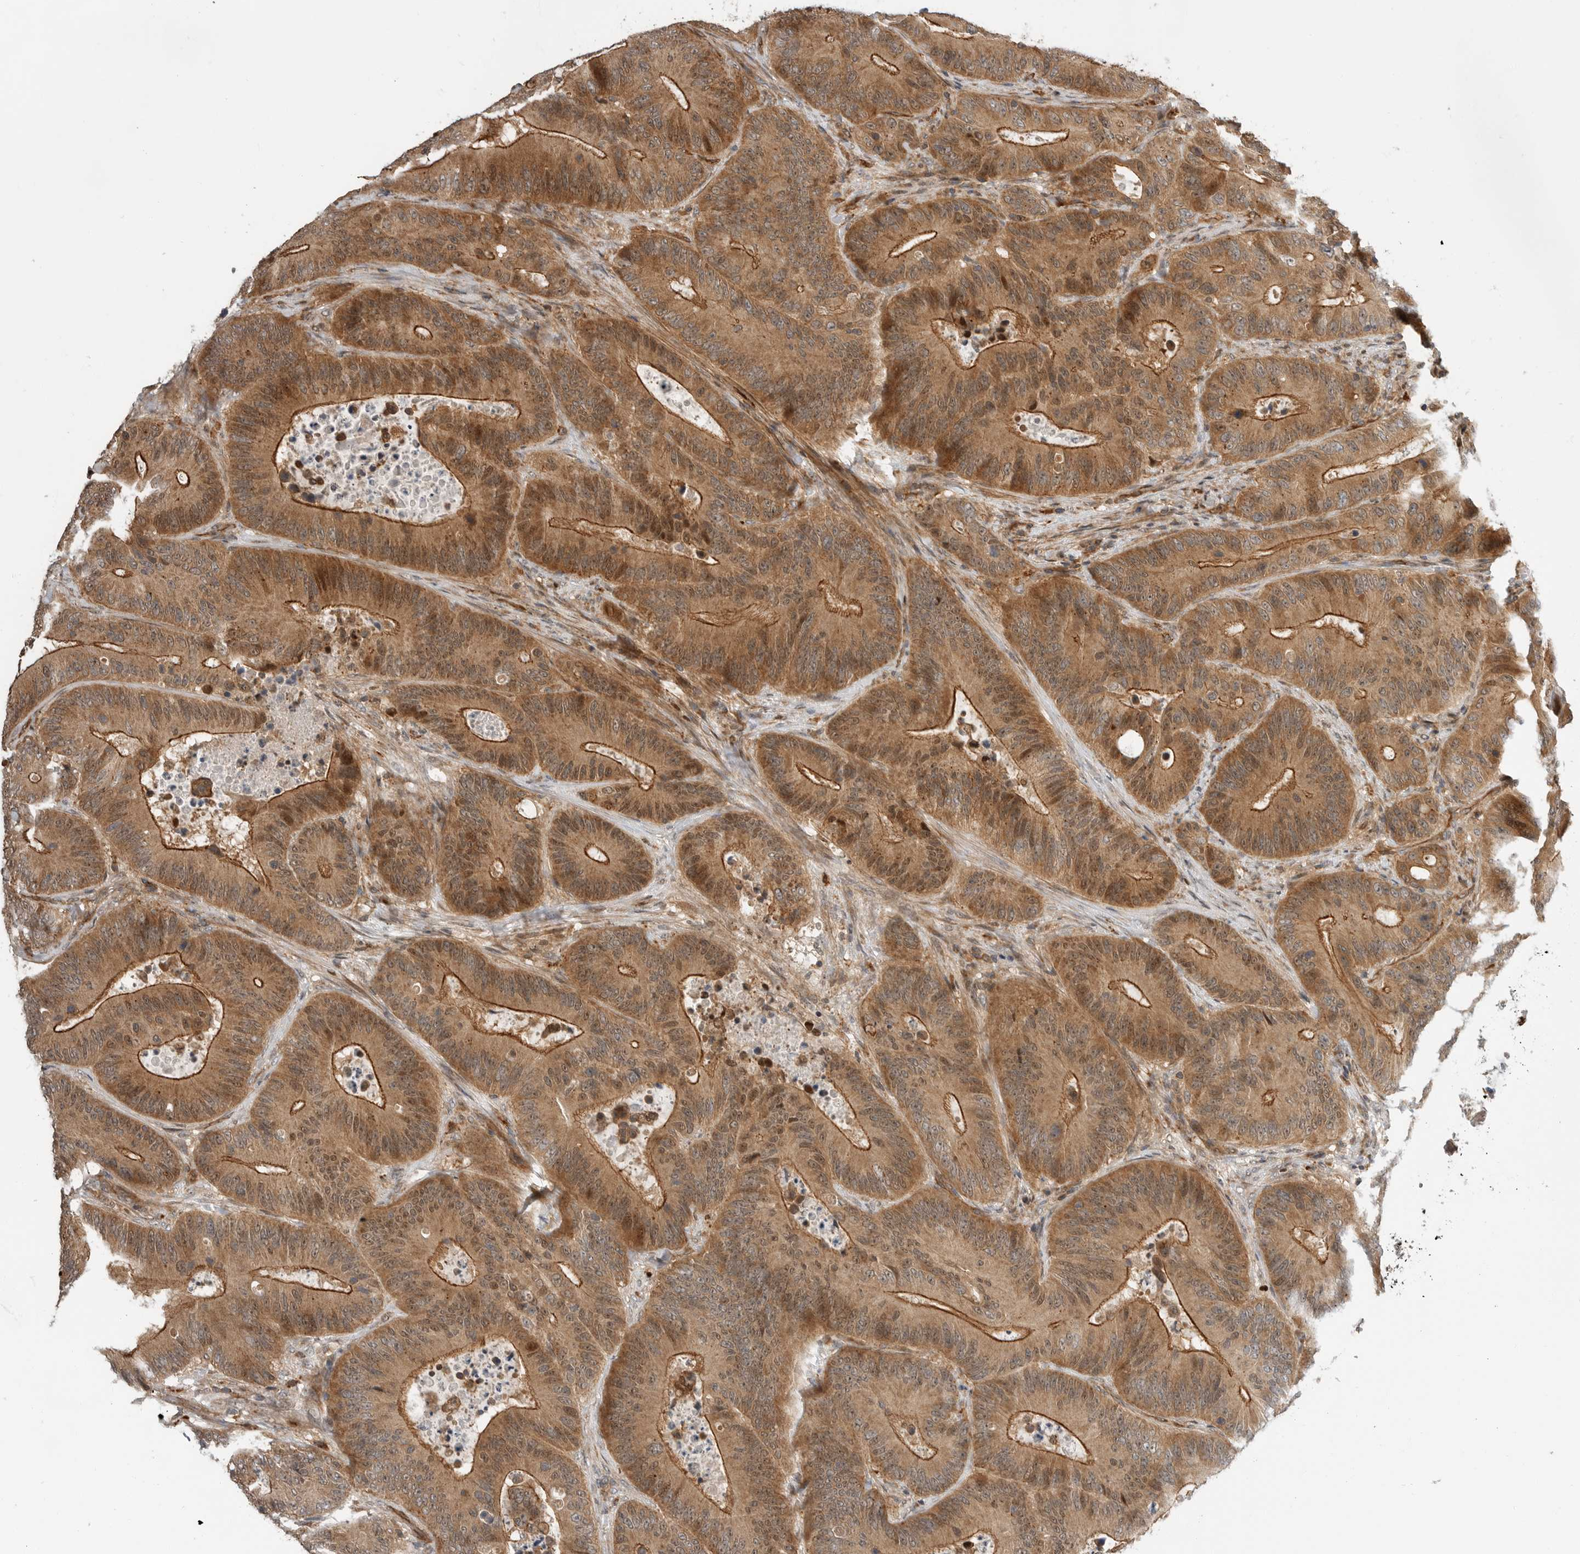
{"staining": {"intensity": "moderate", "quantity": ">75%", "location": "cytoplasmic/membranous,nuclear"}, "tissue": "colorectal cancer", "cell_type": "Tumor cells", "image_type": "cancer", "snomed": [{"axis": "morphology", "description": "Adenocarcinoma, NOS"}, {"axis": "topography", "description": "Colon"}], "caption": "Immunohistochemistry (IHC) of adenocarcinoma (colorectal) demonstrates medium levels of moderate cytoplasmic/membranous and nuclear positivity in about >75% of tumor cells. (DAB (3,3'-diaminobenzidine) IHC, brown staining for protein, blue staining for nuclei).", "gene": "STRAP", "patient": {"sex": "male", "age": 83}}